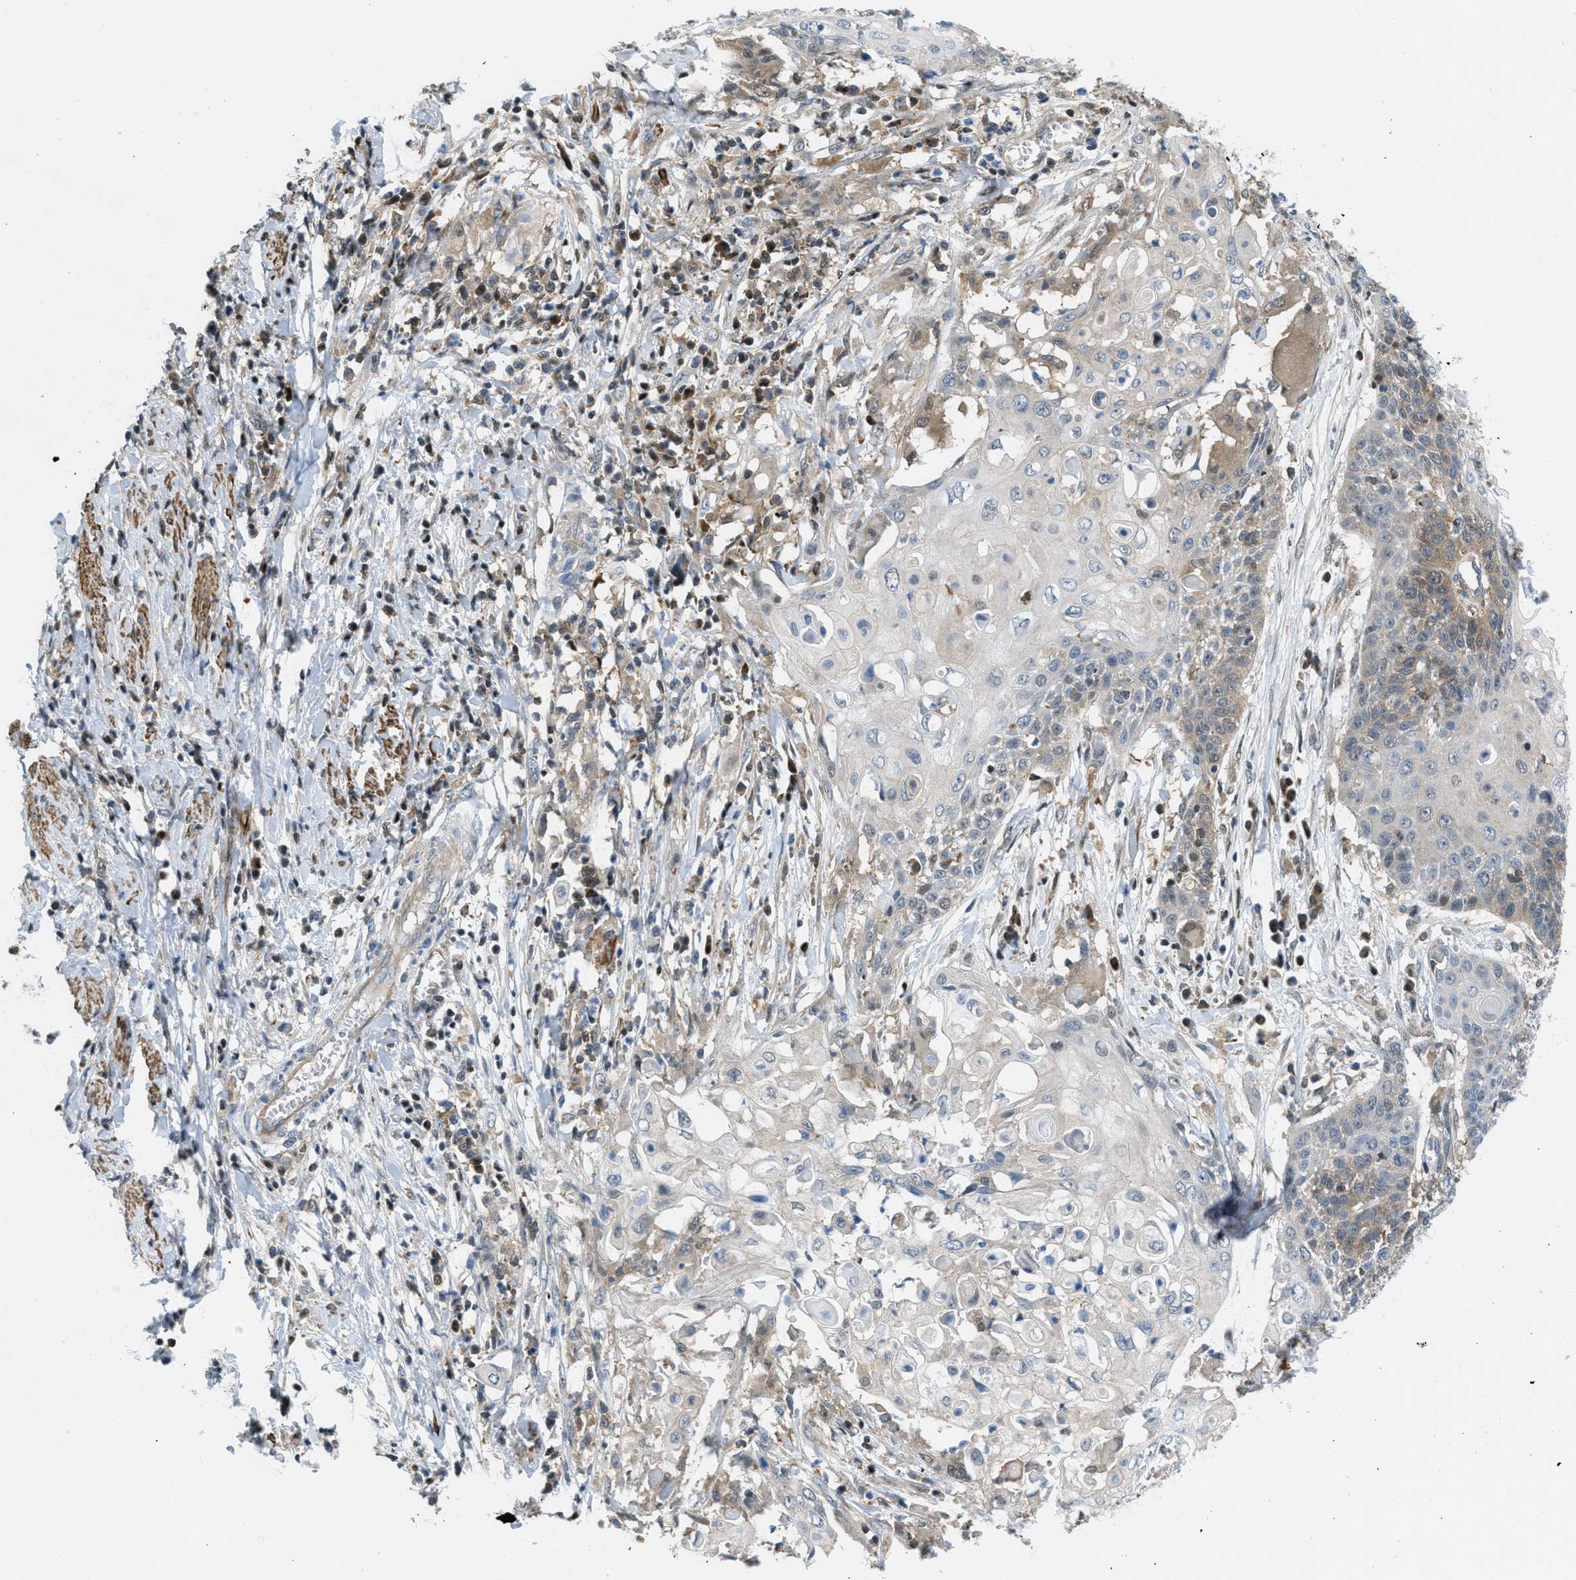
{"staining": {"intensity": "moderate", "quantity": "<25%", "location": "cytoplasmic/membranous"}, "tissue": "cervical cancer", "cell_type": "Tumor cells", "image_type": "cancer", "snomed": [{"axis": "morphology", "description": "Squamous cell carcinoma, NOS"}, {"axis": "topography", "description": "Cervix"}], "caption": "DAB (3,3'-diaminobenzidine) immunohistochemical staining of human cervical squamous cell carcinoma demonstrates moderate cytoplasmic/membranous protein positivity in approximately <25% of tumor cells. (IHC, brightfield microscopy, high magnification).", "gene": "PIP5K1C", "patient": {"sex": "female", "age": 39}}